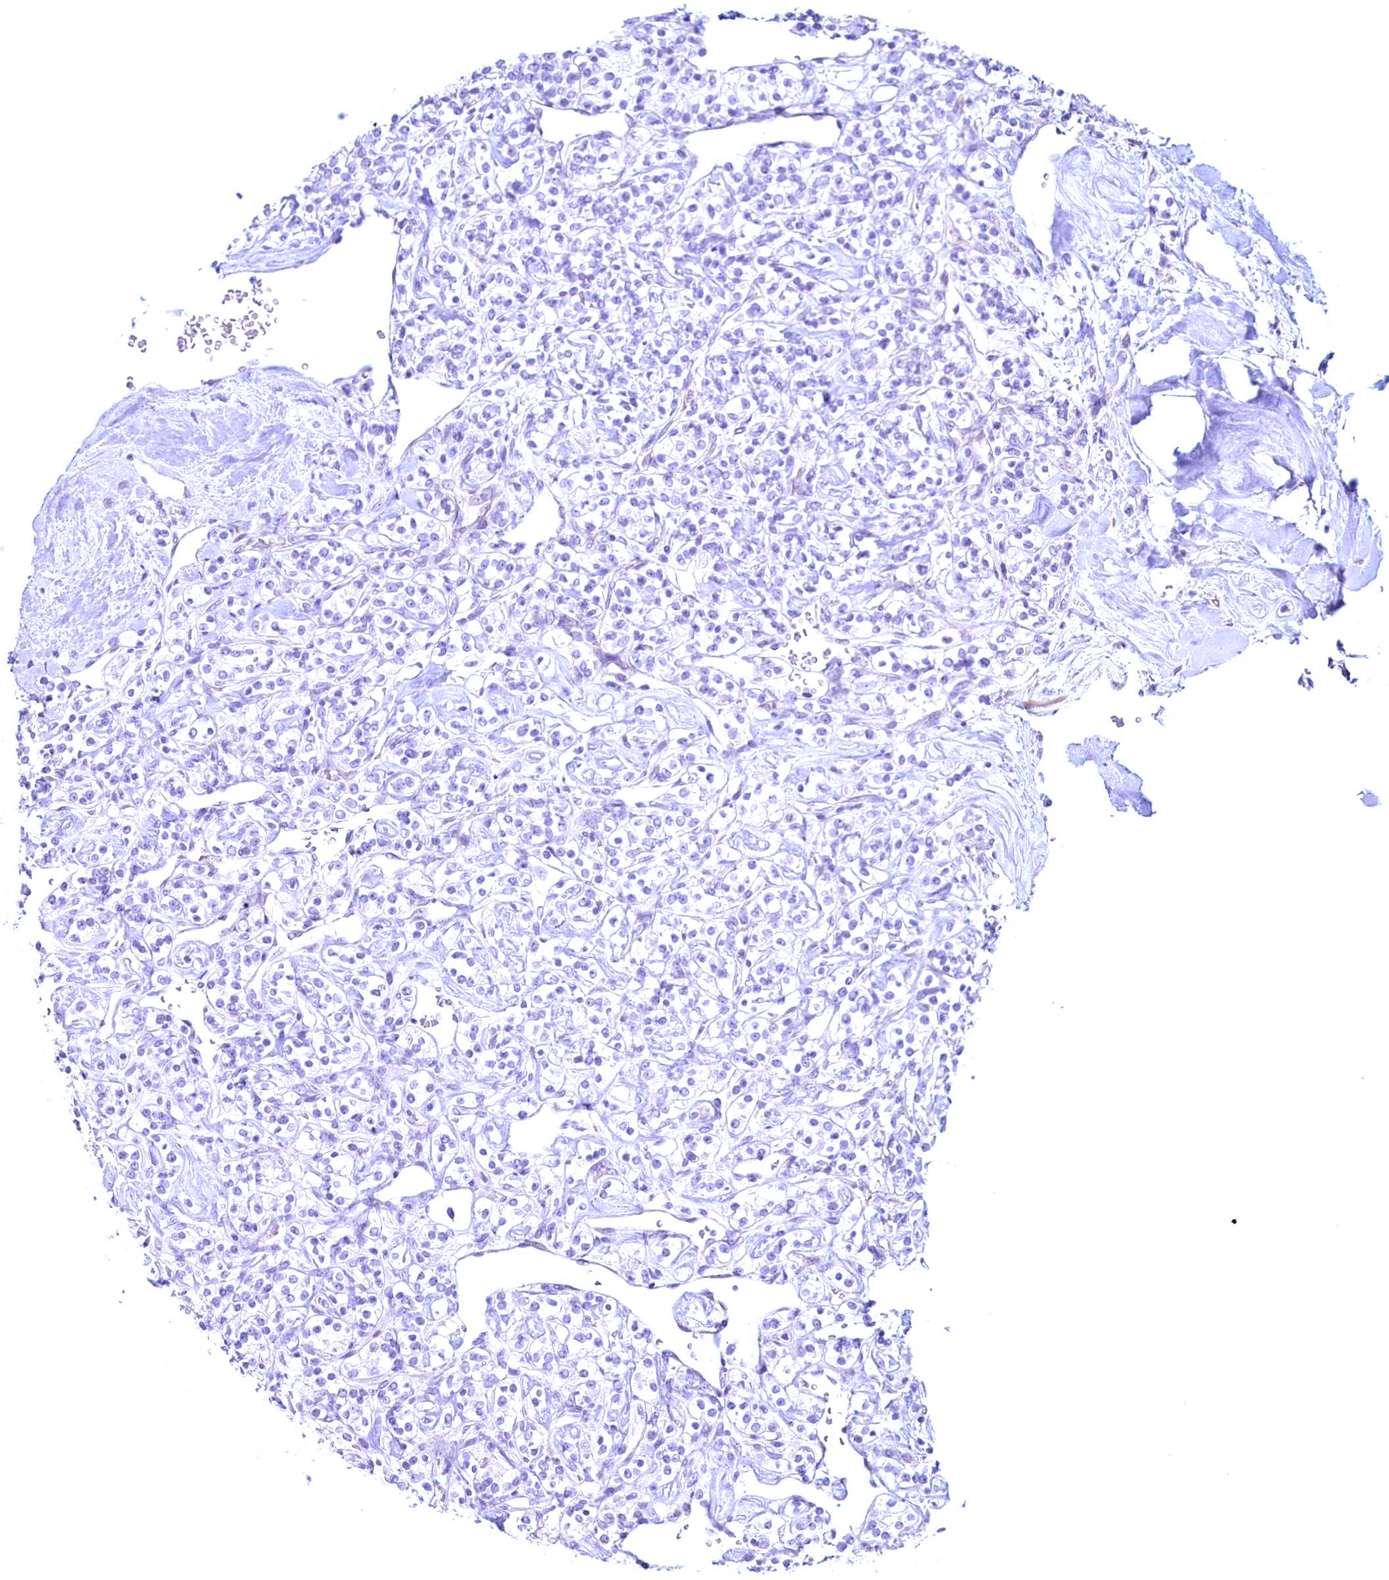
{"staining": {"intensity": "negative", "quantity": "none", "location": "none"}, "tissue": "renal cancer", "cell_type": "Tumor cells", "image_type": "cancer", "snomed": [{"axis": "morphology", "description": "Adenocarcinoma, NOS"}, {"axis": "topography", "description": "Kidney"}], "caption": "Immunohistochemistry image of neoplastic tissue: renal cancer stained with DAB (3,3'-diaminobenzidine) exhibits no significant protein staining in tumor cells. (DAB immunohistochemistry (IHC) visualized using brightfield microscopy, high magnification).", "gene": "MAP1LC3A", "patient": {"sex": "male", "age": 77}}